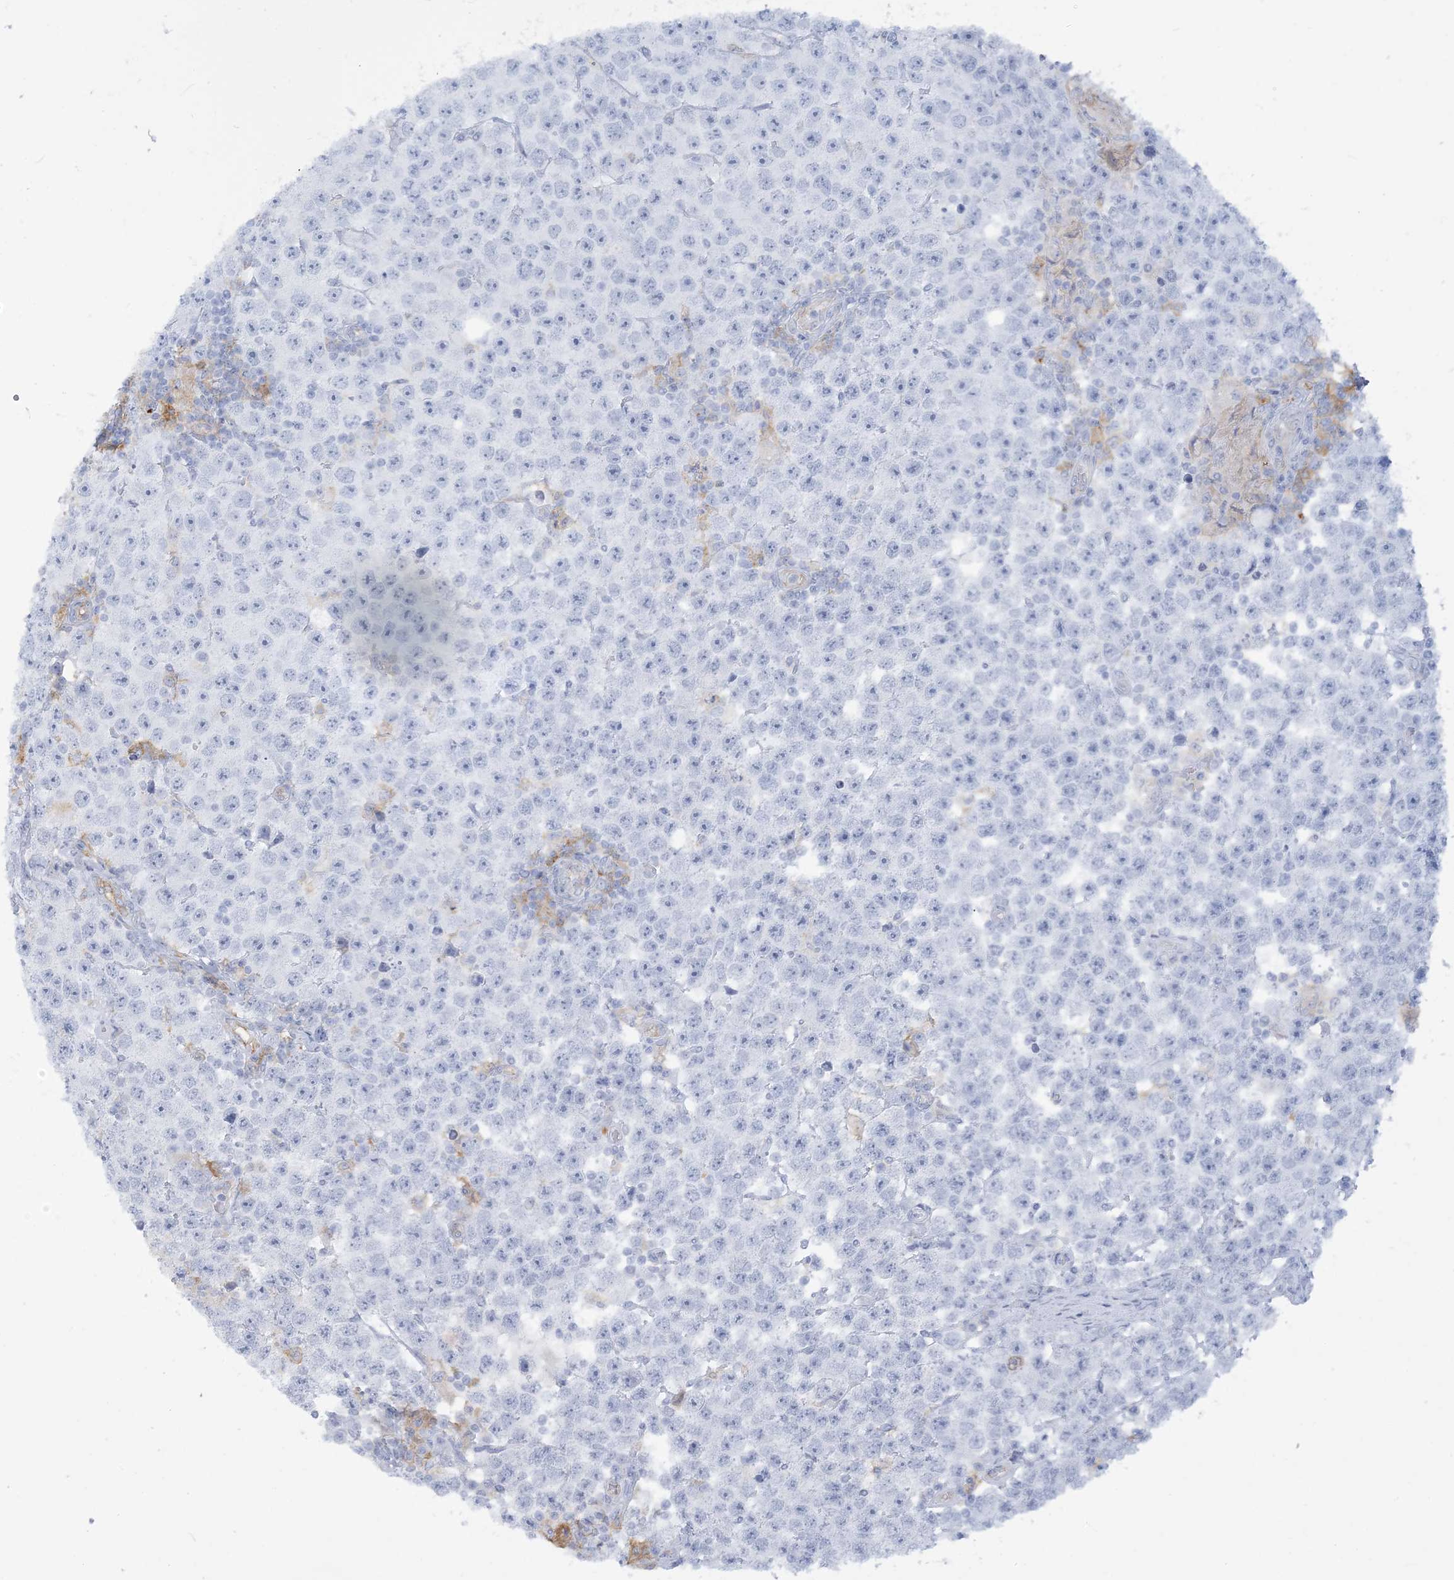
{"staining": {"intensity": "negative", "quantity": "none", "location": "none"}, "tissue": "testis cancer", "cell_type": "Tumor cells", "image_type": "cancer", "snomed": [{"axis": "morphology", "description": "Seminoma, NOS"}, {"axis": "topography", "description": "Testis"}], "caption": "Image shows no significant protein staining in tumor cells of testis seminoma.", "gene": "HLA-DRB1", "patient": {"sex": "male", "age": 28}}